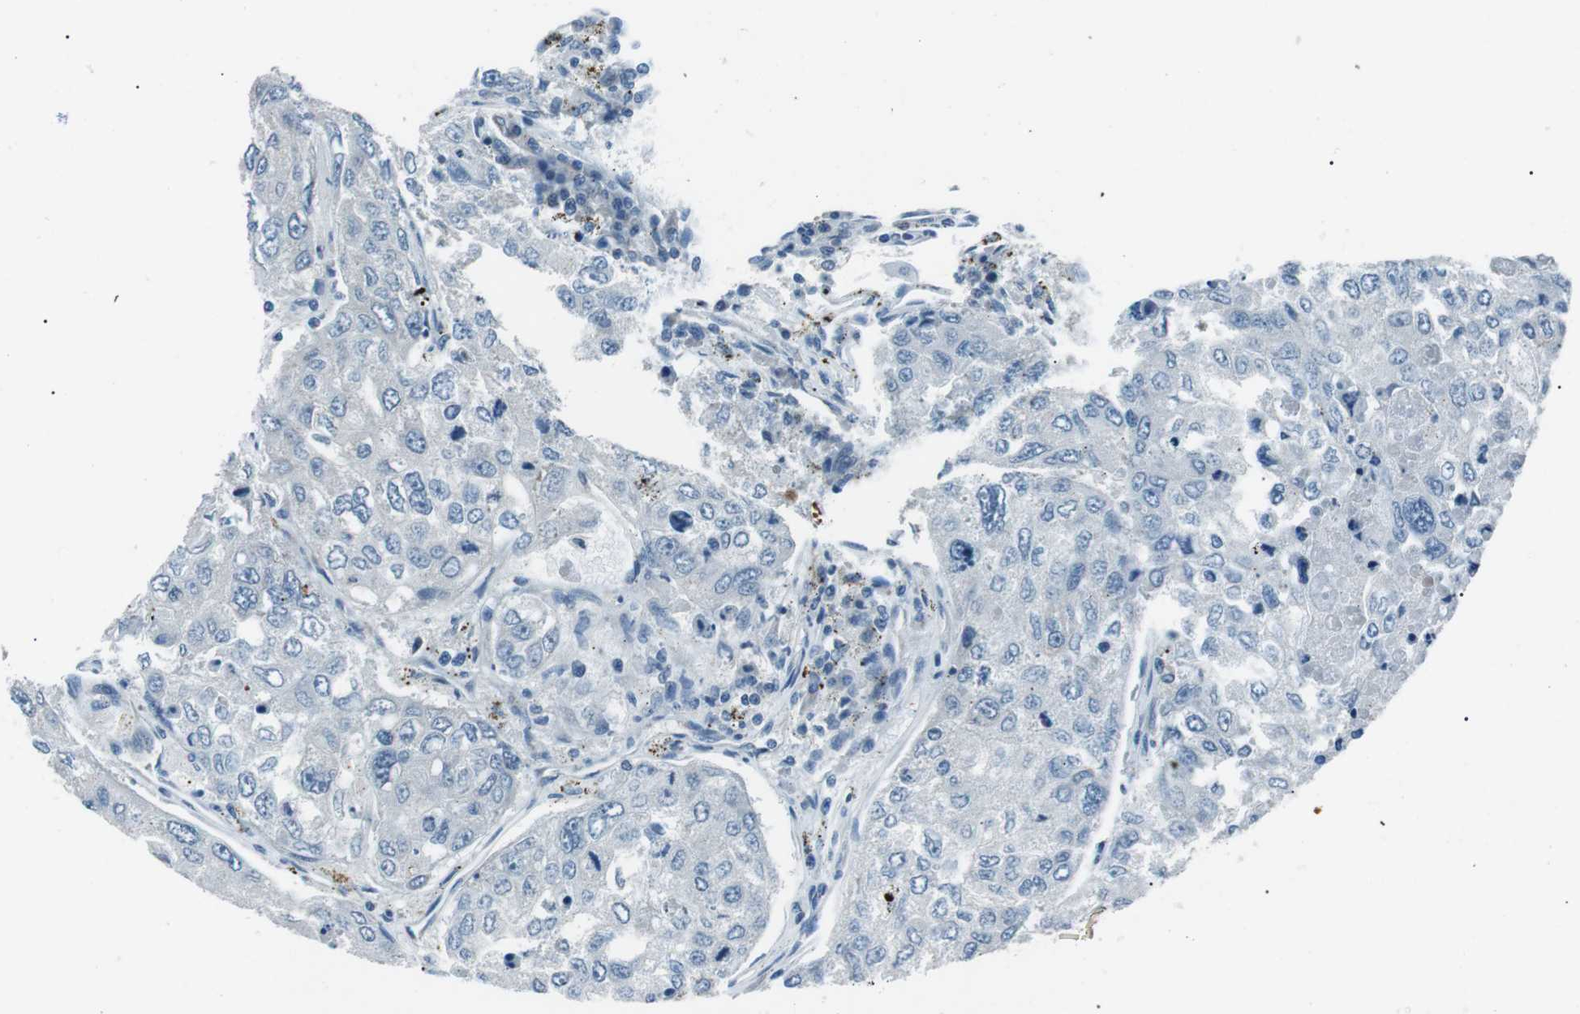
{"staining": {"intensity": "negative", "quantity": "none", "location": "none"}, "tissue": "urothelial cancer", "cell_type": "Tumor cells", "image_type": "cancer", "snomed": [{"axis": "morphology", "description": "Urothelial carcinoma, High grade"}, {"axis": "topography", "description": "Lymph node"}, {"axis": "topography", "description": "Urinary bladder"}], "caption": "IHC image of urothelial cancer stained for a protein (brown), which displays no expression in tumor cells.", "gene": "SERPINB2", "patient": {"sex": "male", "age": 51}}